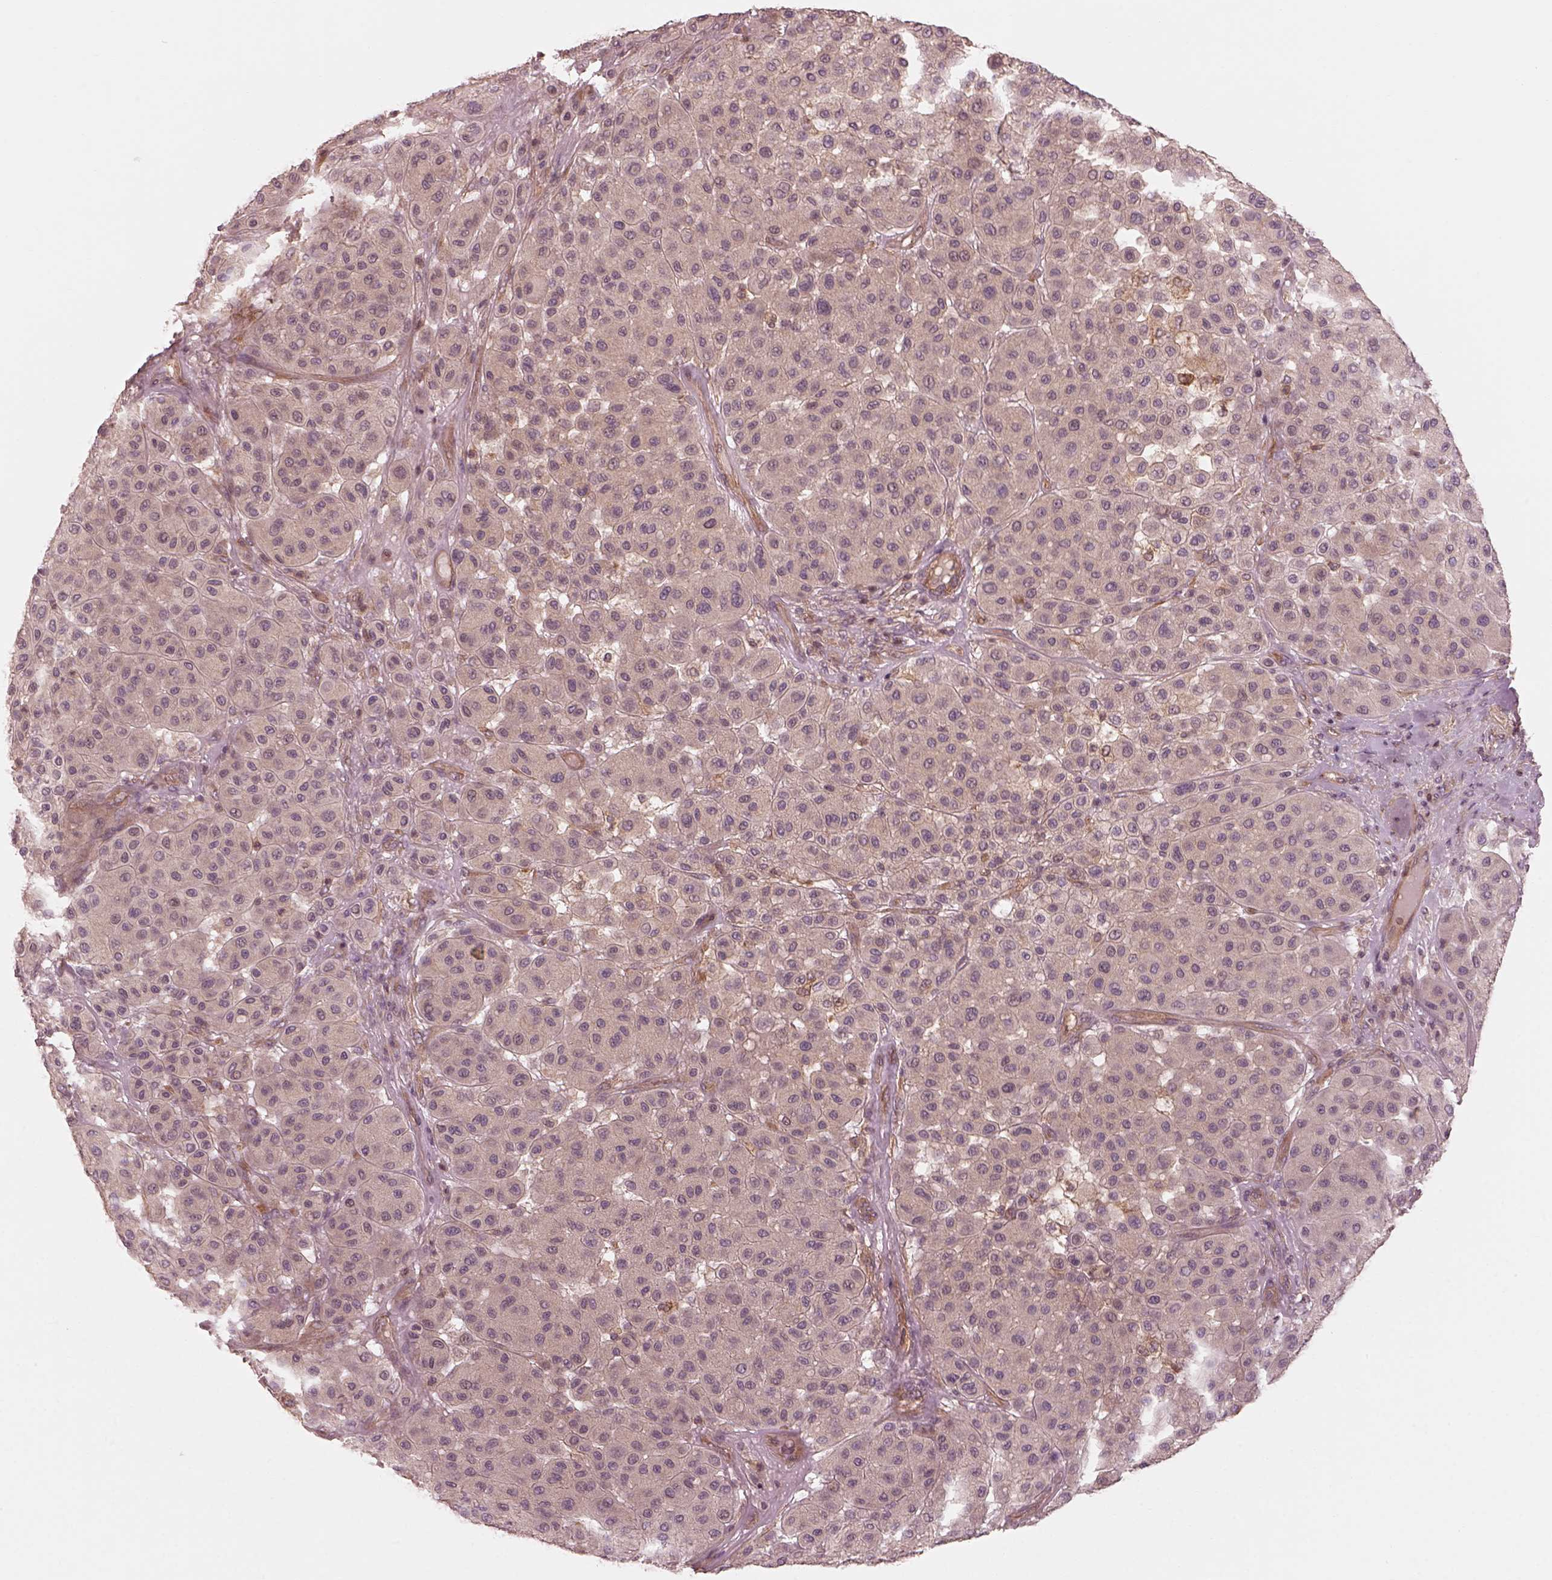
{"staining": {"intensity": "negative", "quantity": "none", "location": "none"}, "tissue": "melanoma", "cell_type": "Tumor cells", "image_type": "cancer", "snomed": [{"axis": "morphology", "description": "Malignant melanoma, Metastatic site"}, {"axis": "topography", "description": "Smooth muscle"}], "caption": "Tumor cells show no significant expression in malignant melanoma (metastatic site).", "gene": "FAM107B", "patient": {"sex": "male", "age": 41}}